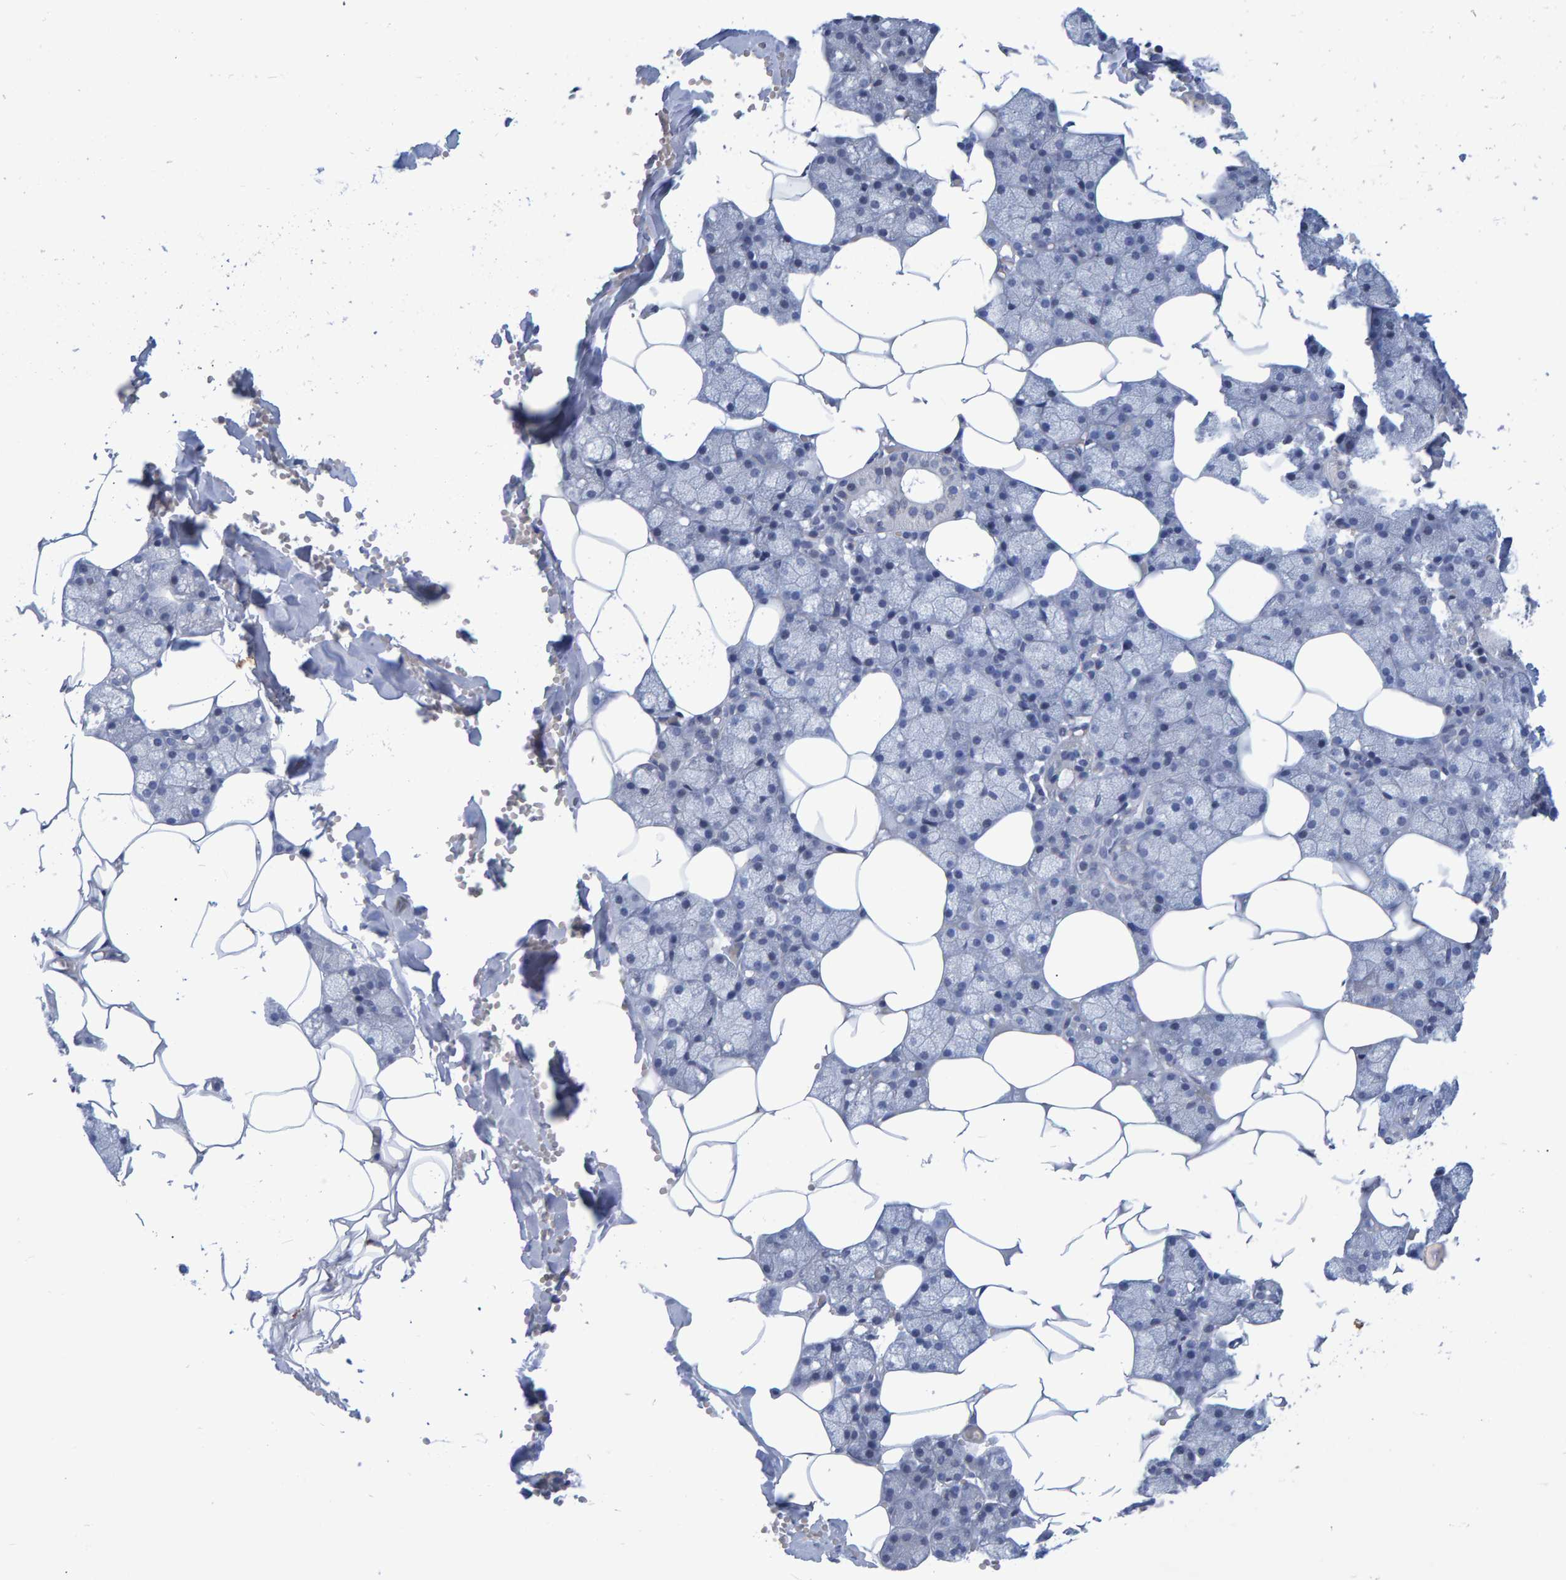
{"staining": {"intensity": "weak", "quantity": "<25%", "location": "cytoplasmic/membranous"}, "tissue": "salivary gland", "cell_type": "Glandular cells", "image_type": "normal", "snomed": [{"axis": "morphology", "description": "Normal tissue, NOS"}, {"axis": "topography", "description": "Salivary gland"}], "caption": "High power microscopy image of an IHC micrograph of unremarkable salivary gland, revealing no significant expression in glandular cells. (DAB (3,3'-diaminobenzidine) IHC with hematoxylin counter stain).", "gene": "PROCA1", "patient": {"sex": "male", "age": 62}}